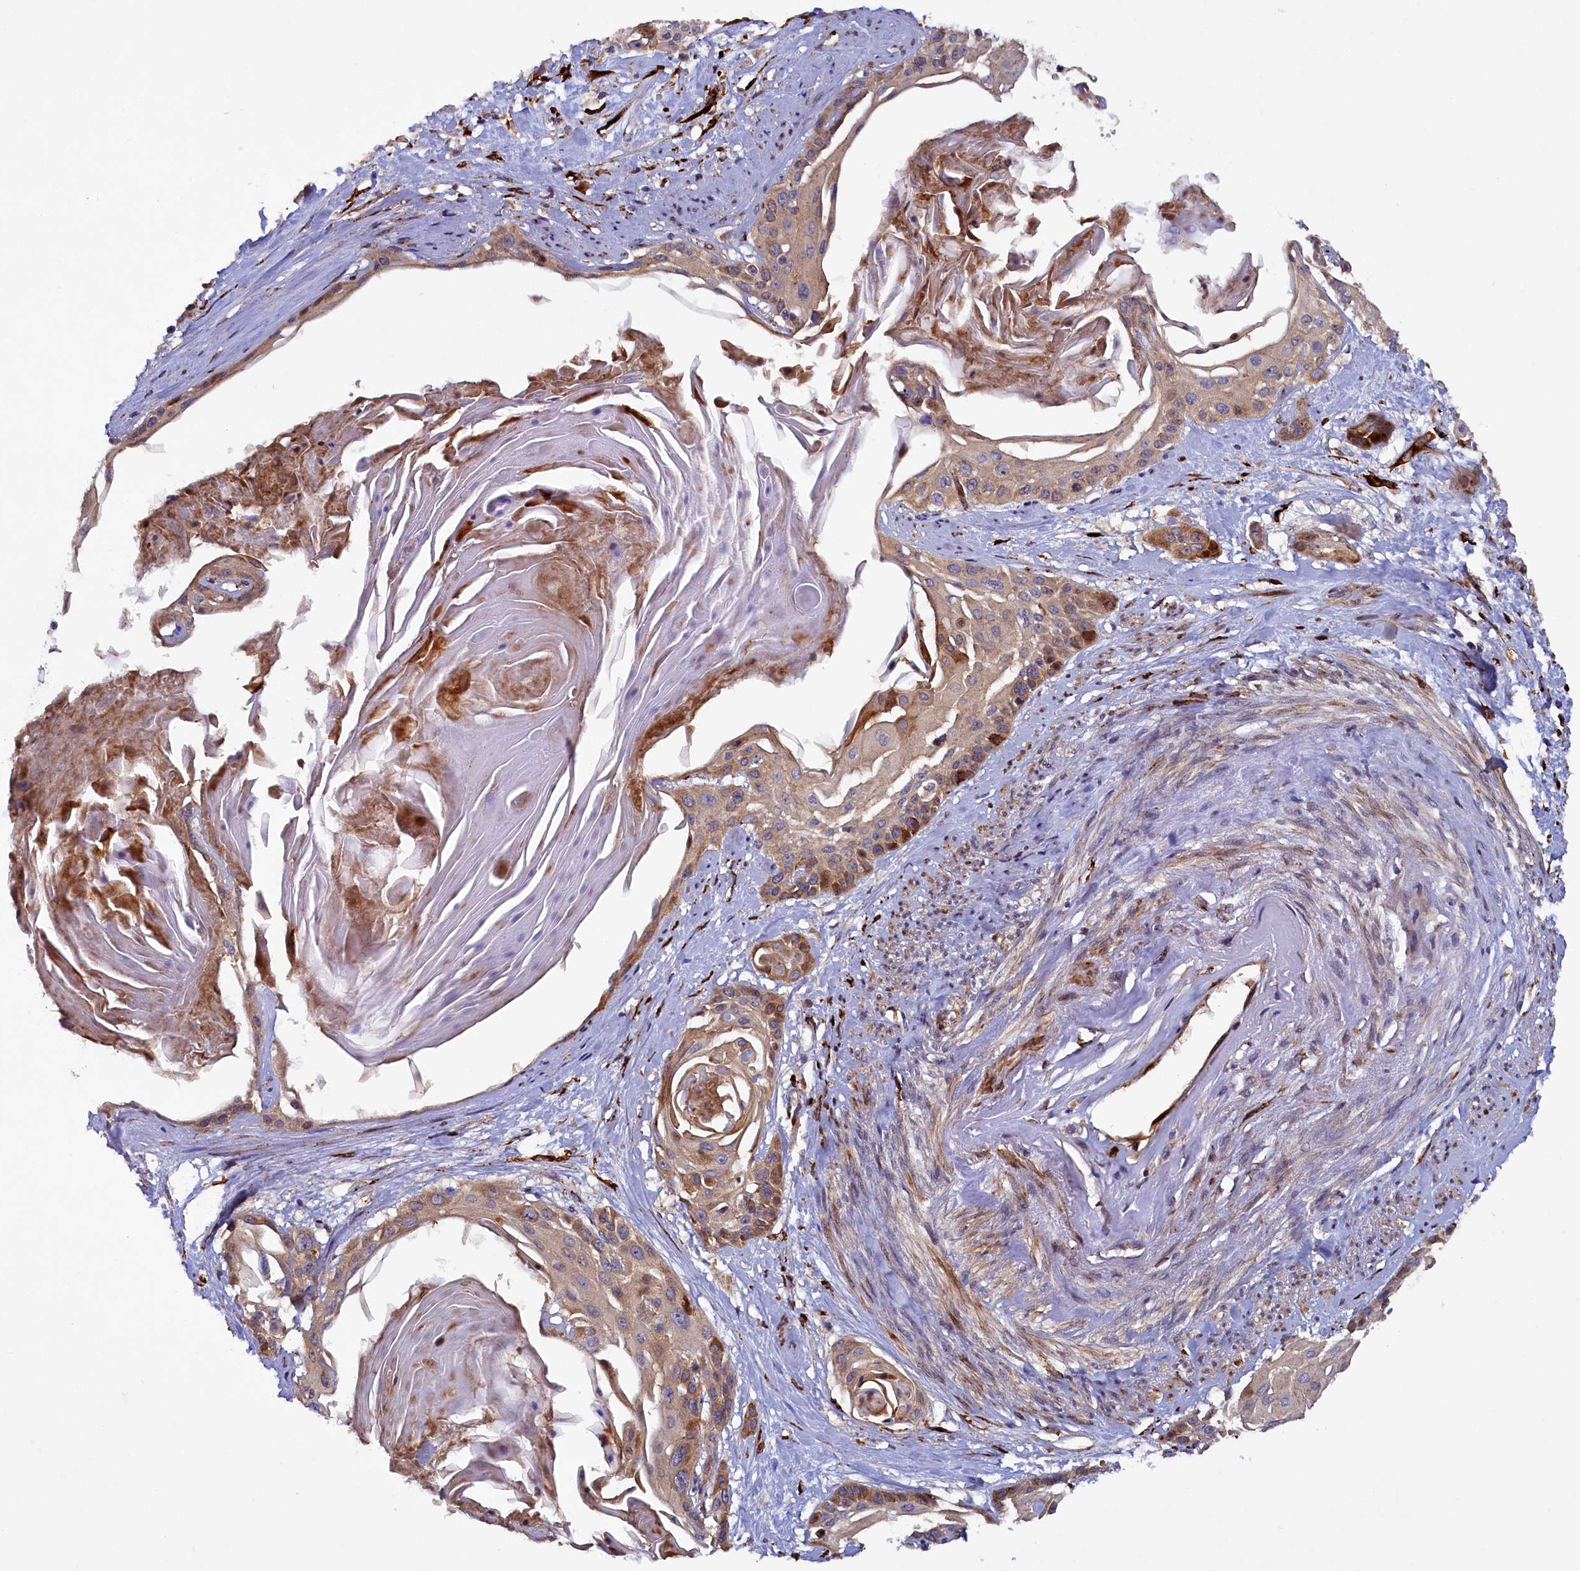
{"staining": {"intensity": "weak", "quantity": "25%-75%", "location": "cytoplasmic/membranous"}, "tissue": "cervical cancer", "cell_type": "Tumor cells", "image_type": "cancer", "snomed": [{"axis": "morphology", "description": "Squamous cell carcinoma, NOS"}, {"axis": "topography", "description": "Cervix"}], "caption": "Weak cytoplasmic/membranous protein positivity is present in approximately 25%-75% of tumor cells in cervical cancer (squamous cell carcinoma).", "gene": "ARRDC4", "patient": {"sex": "female", "age": 57}}